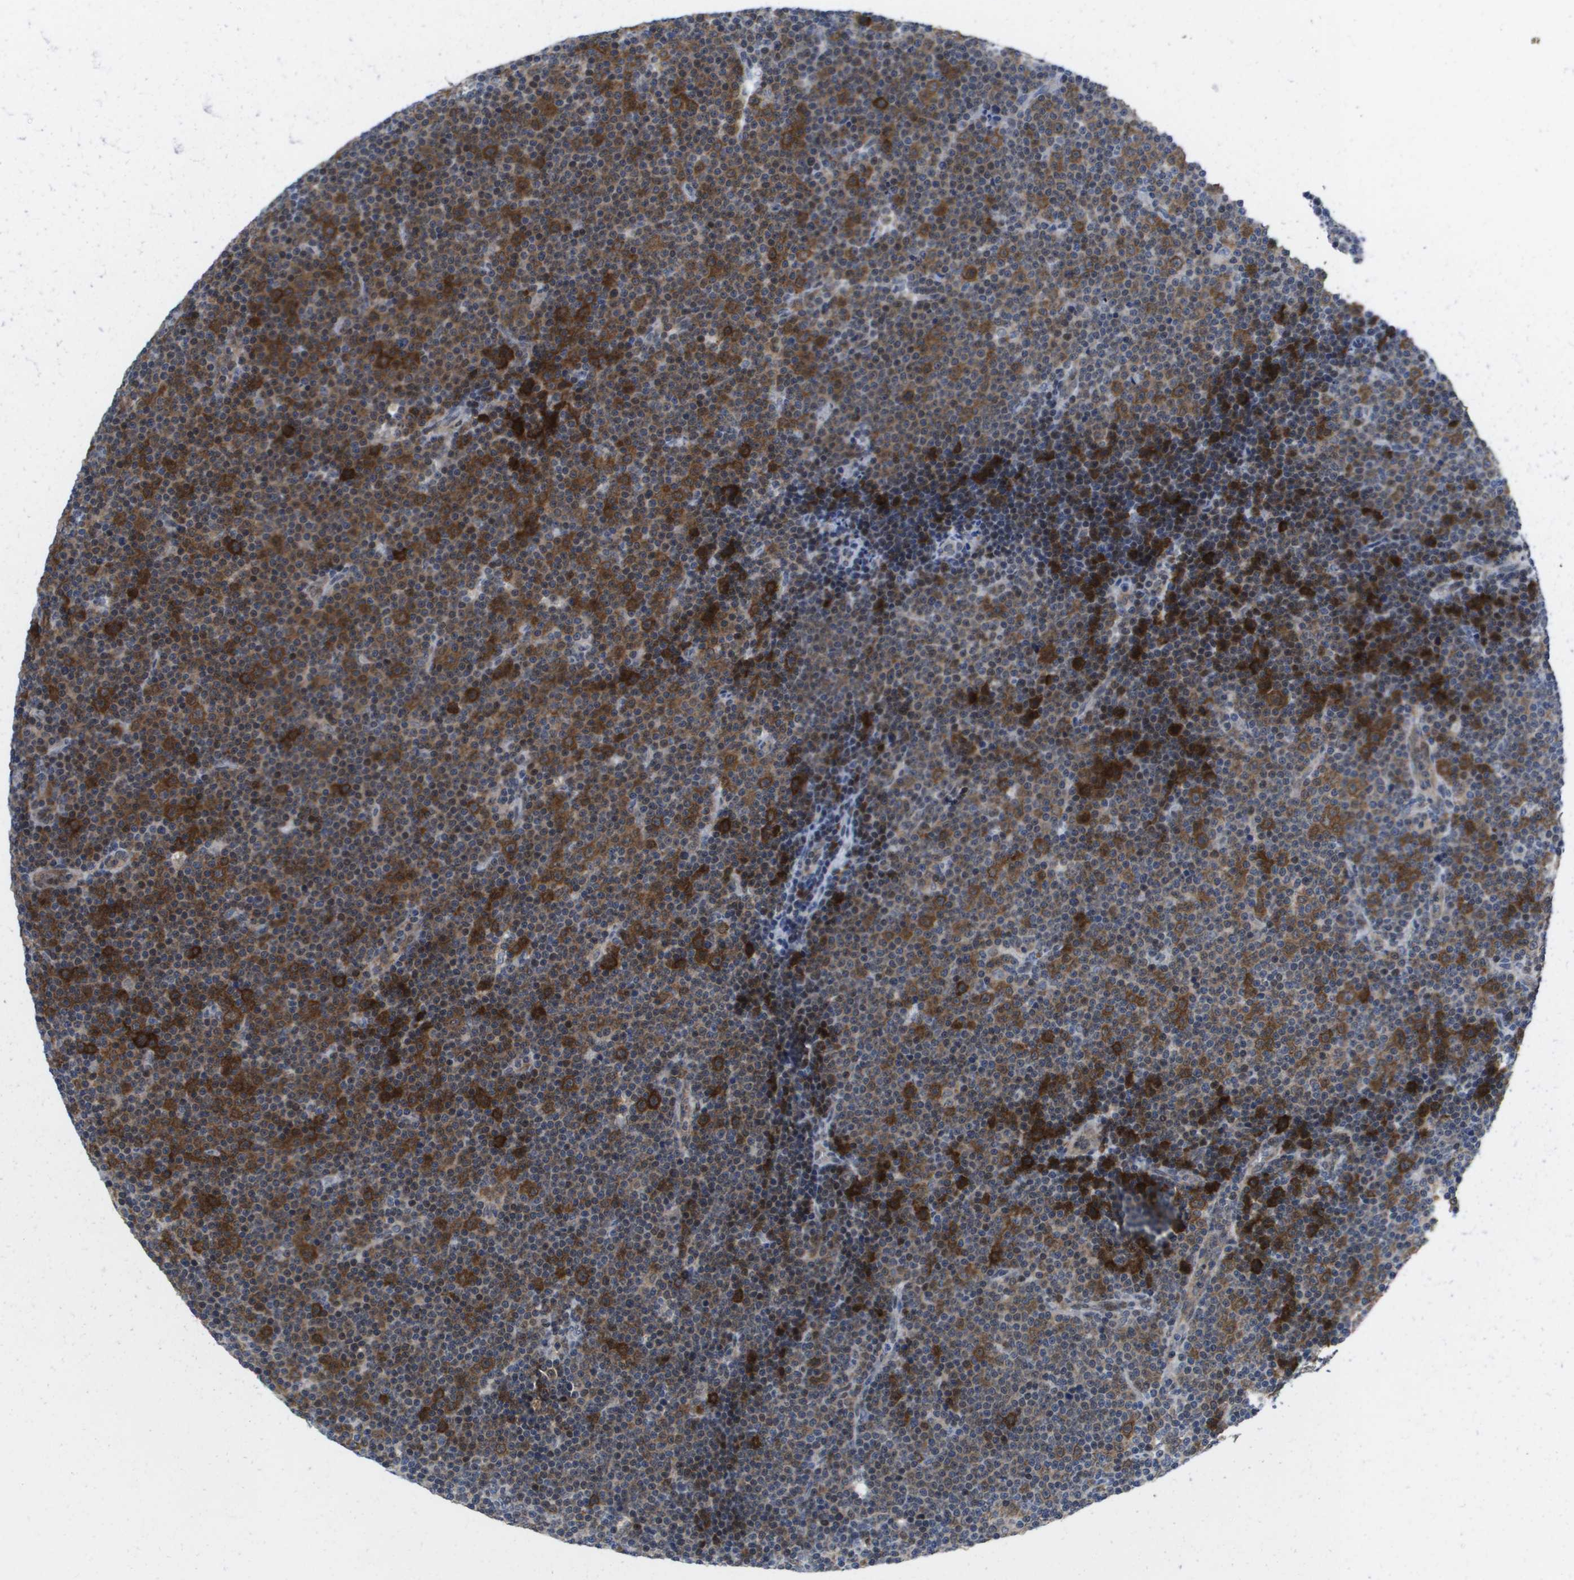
{"staining": {"intensity": "strong", "quantity": ">75%", "location": "cytoplasmic/membranous"}, "tissue": "lymphoma", "cell_type": "Tumor cells", "image_type": "cancer", "snomed": [{"axis": "morphology", "description": "Malignant lymphoma, non-Hodgkin's type, Low grade"}, {"axis": "topography", "description": "Lymph node"}], "caption": "Immunohistochemistry (IHC) staining of lymphoma, which shows high levels of strong cytoplasmic/membranous positivity in about >75% of tumor cells indicating strong cytoplasmic/membranous protein expression. The staining was performed using DAB (brown) for protein detection and nuclei were counterstained in hematoxylin (blue).", "gene": "FKBP4", "patient": {"sex": "female", "age": 67}}